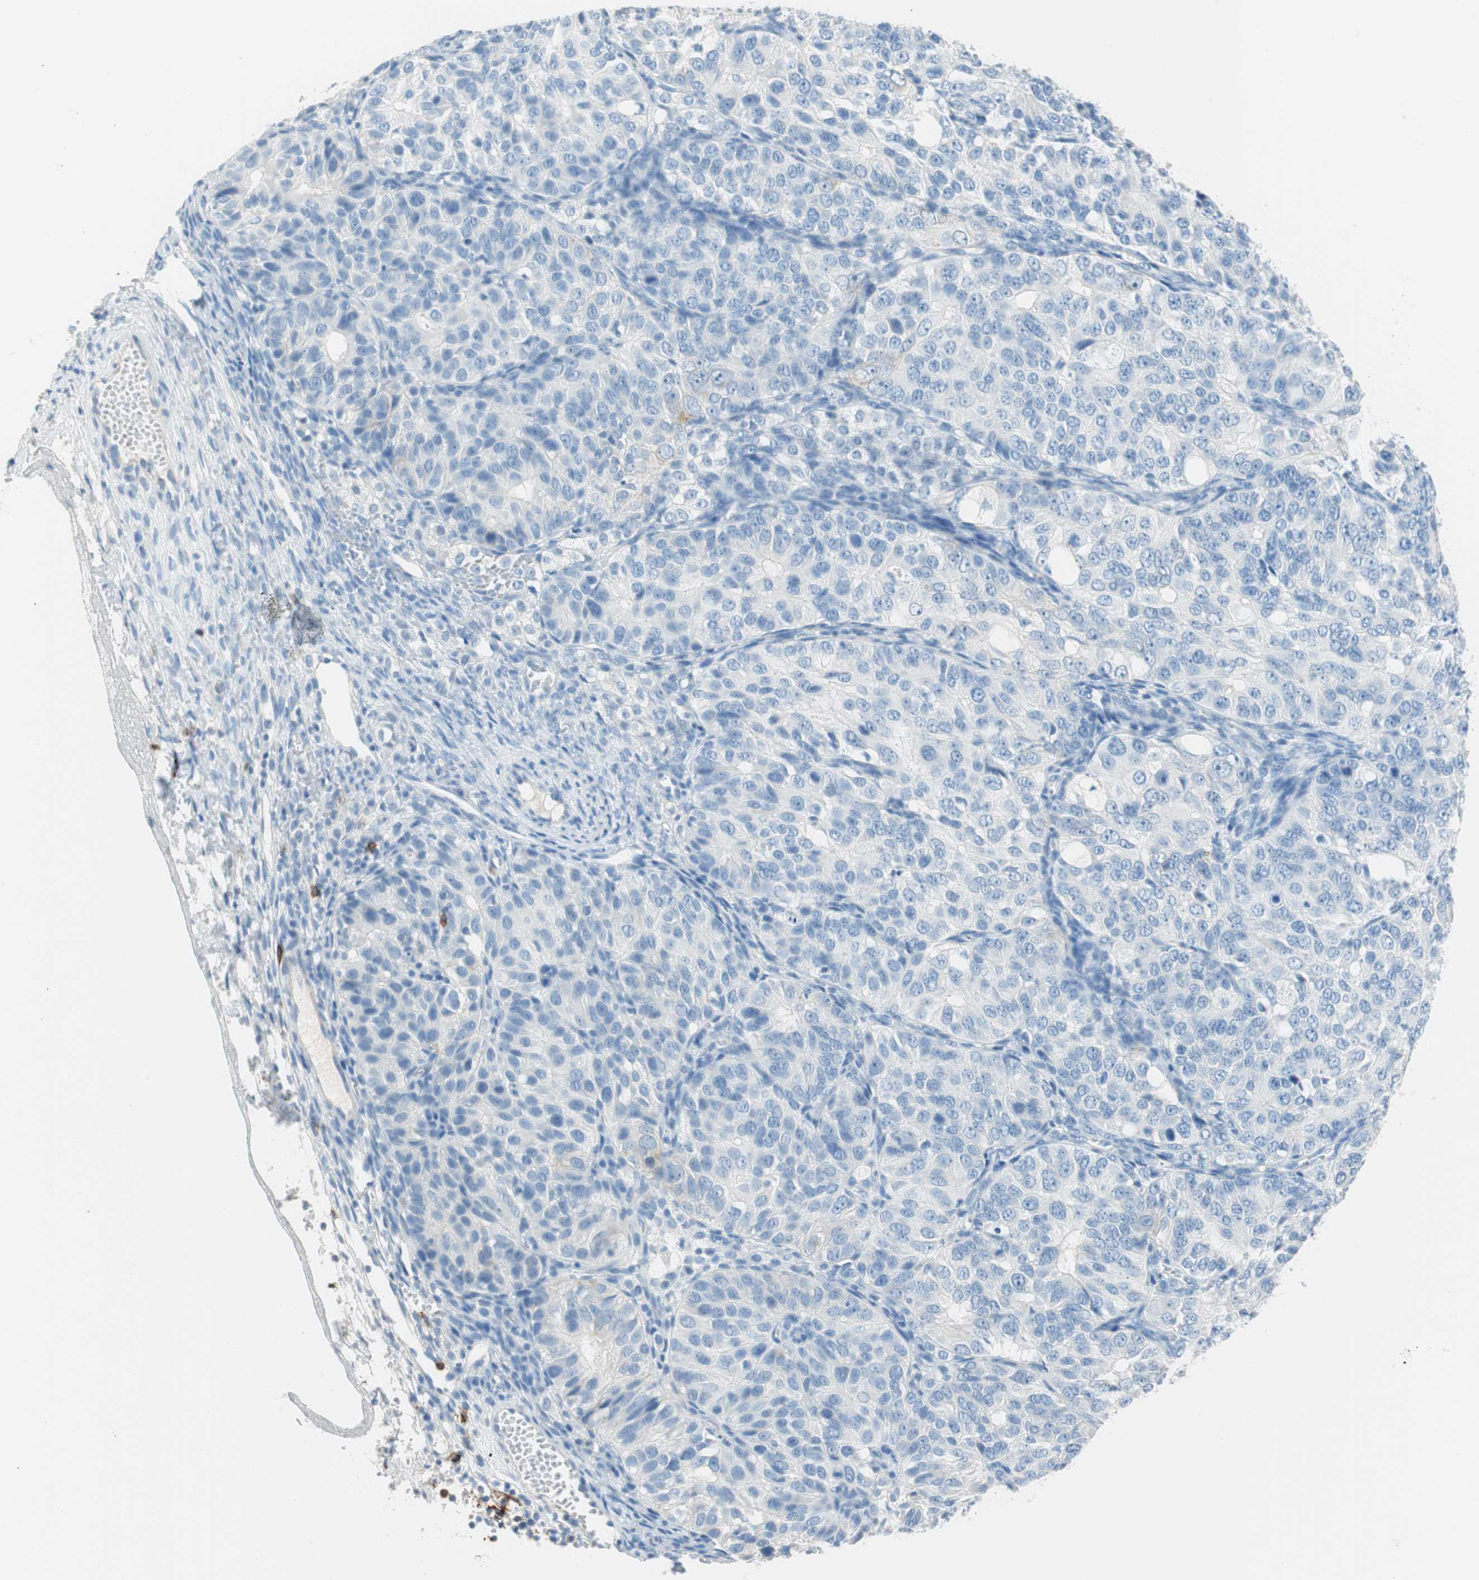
{"staining": {"intensity": "negative", "quantity": "none", "location": "none"}, "tissue": "ovarian cancer", "cell_type": "Tumor cells", "image_type": "cancer", "snomed": [{"axis": "morphology", "description": "Carcinoma, endometroid"}, {"axis": "topography", "description": "Ovary"}], "caption": "DAB (3,3'-diaminobenzidine) immunohistochemical staining of ovarian cancer reveals no significant positivity in tumor cells.", "gene": "TNFRSF13C", "patient": {"sex": "female", "age": 51}}